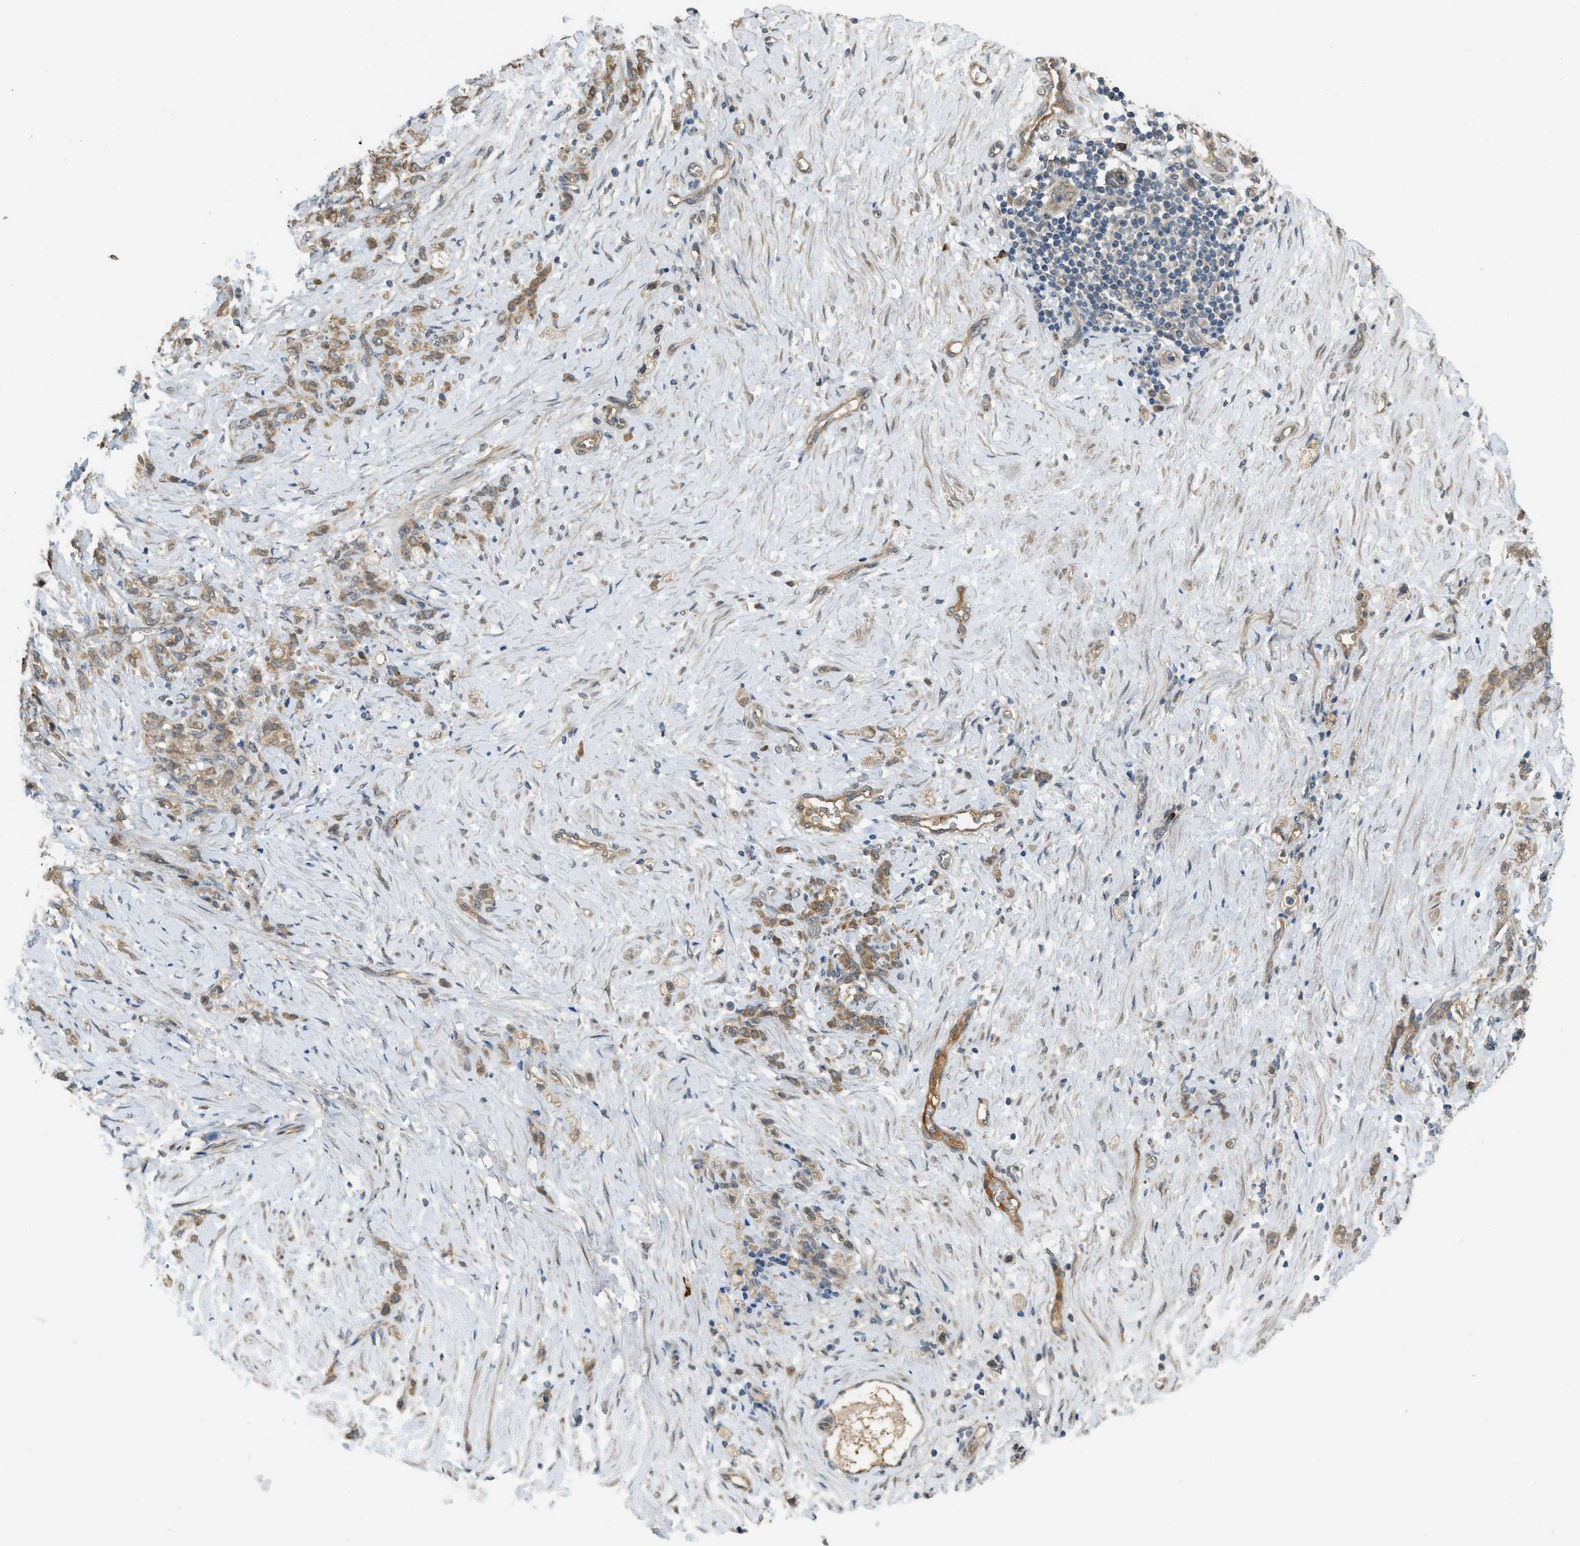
{"staining": {"intensity": "moderate", "quantity": ">75%", "location": "cytoplasmic/membranous"}, "tissue": "stomach cancer", "cell_type": "Tumor cells", "image_type": "cancer", "snomed": [{"axis": "morphology", "description": "Adenocarcinoma, NOS"}, {"axis": "topography", "description": "Stomach"}], "caption": "A brown stain highlights moderate cytoplasmic/membranous expression of a protein in stomach cancer tumor cells.", "gene": "IGF2BP2", "patient": {"sex": "male", "age": 82}}